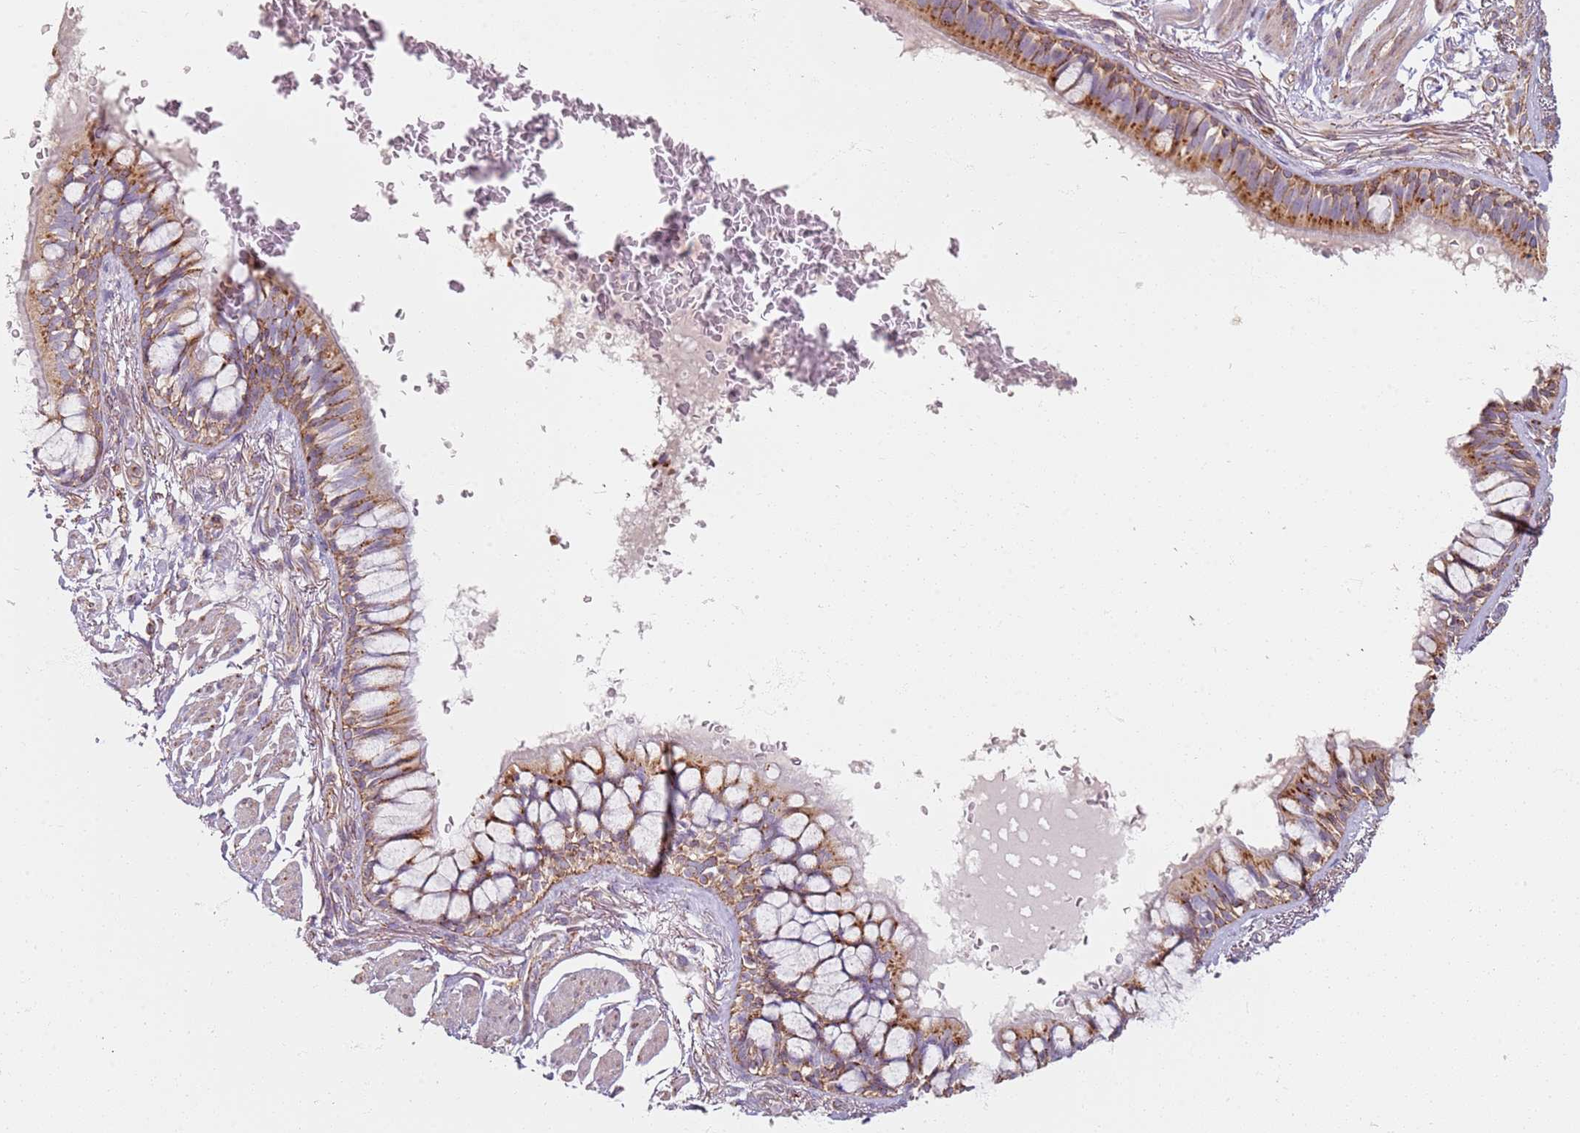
{"staining": {"intensity": "moderate", "quantity": ">75%", "location": "cytoplasmic/membranous"}, "tissue": "bronchus", "cell_type": "Respiratory epithelial cells", "image_type": "normal", "snomed": [{"axis": "morphology", "description": "Normal tissue, NOS"}, {"axis": "topography", "description": "Bronchus"}], "caption": "A photomicrograph showing moderate cytoplasmic/membranous staining in about >75% of respiratory epithelial cells in benign bronchus, as visualized by brown immunohistochemical staining.", "gene": "PROKR2", "patient": {"sex": "male", "age": 70}}